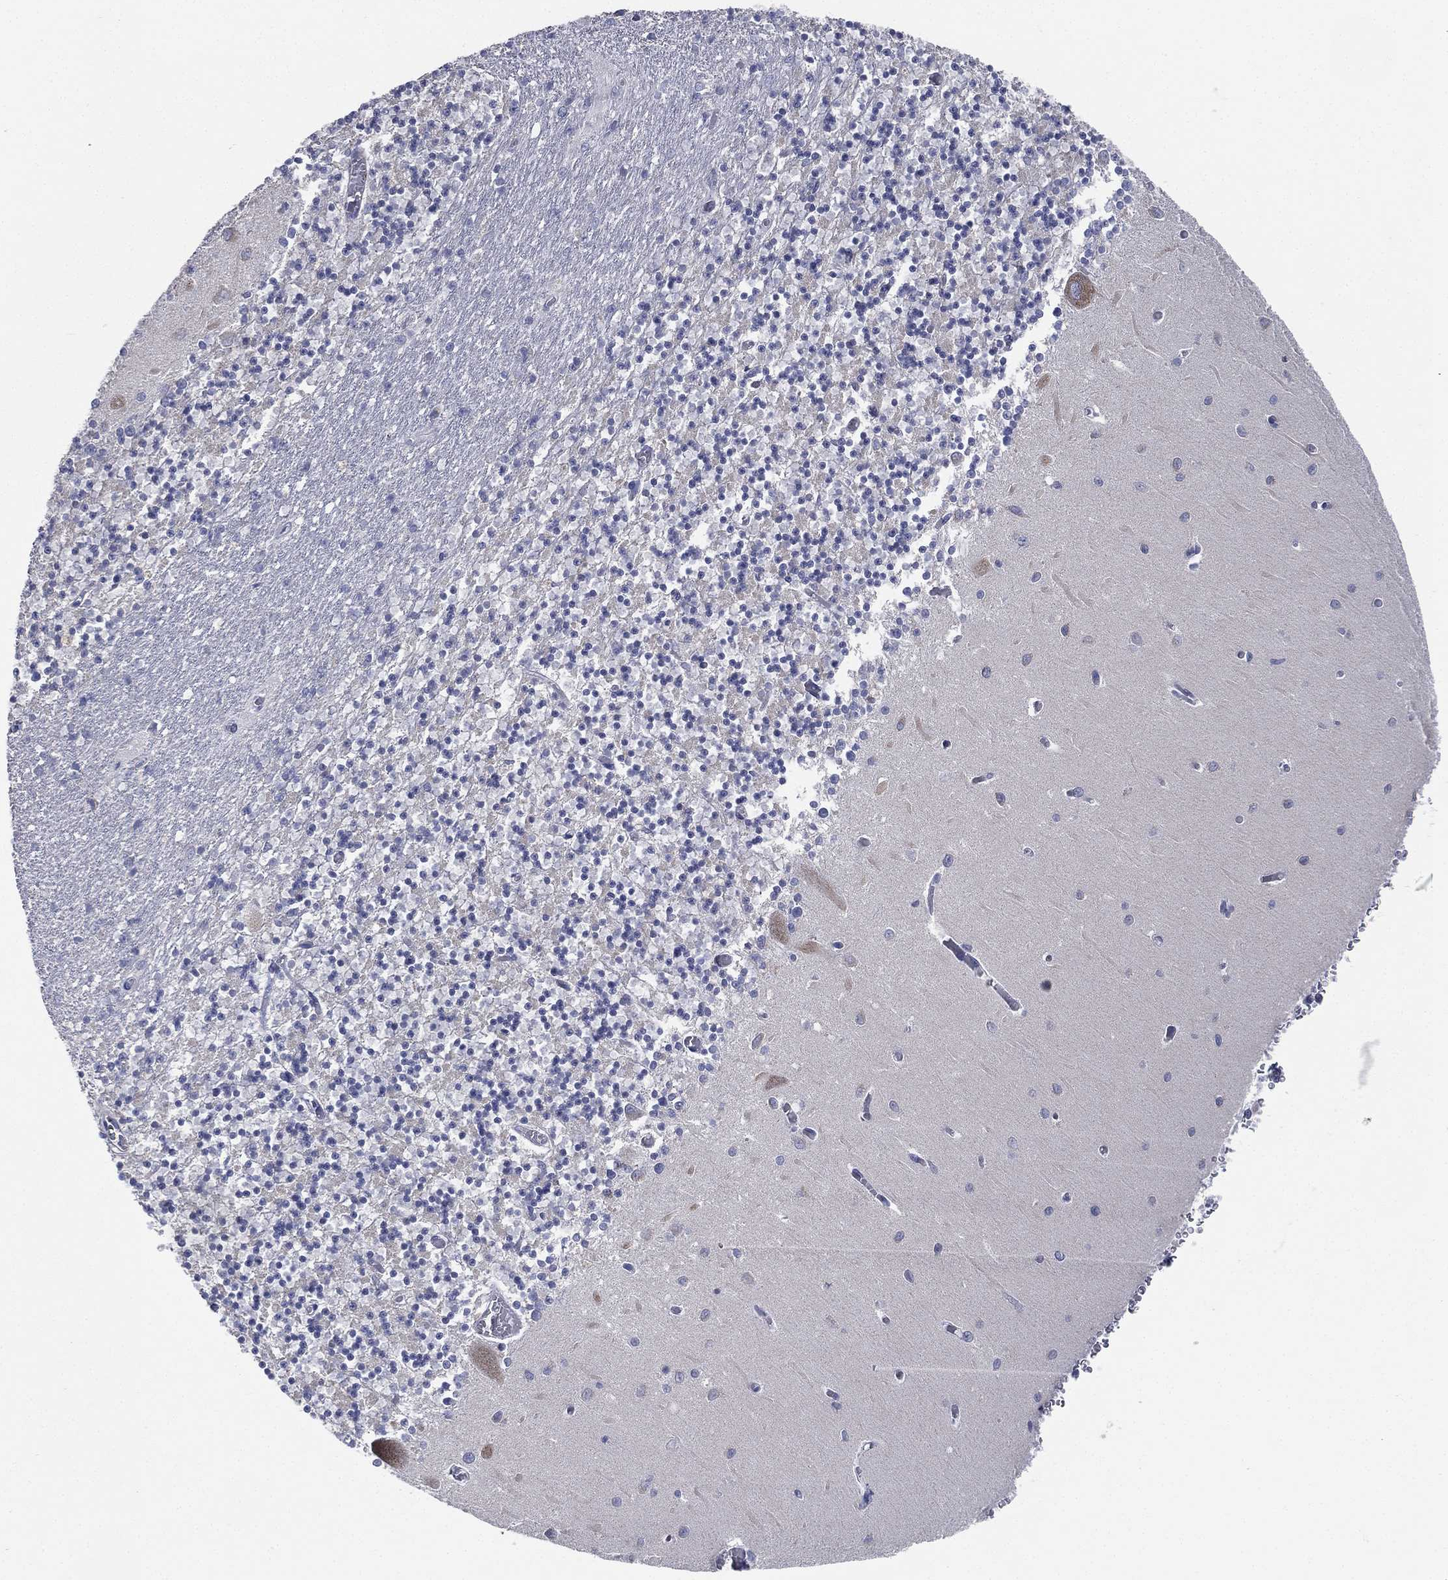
{"staining": {"intensity": "negative", "quantity": "none", "location": "none"}, "tissue": "cerebellum", "cell_type": "Cells in granular layer", "image_type": "normal", "snomed": [{"axis": "morphology", "description": "Normal tissue, NOS"}, {"axis": "topography", "description": "Cerebellum"}], "caption": "This is a photomicrograph of IHC staining of benign cerebellum, which shows no staining in cells in granular layer.", "gene": "ATP8A2", "patient": {"sex": "female", "age": 64}}